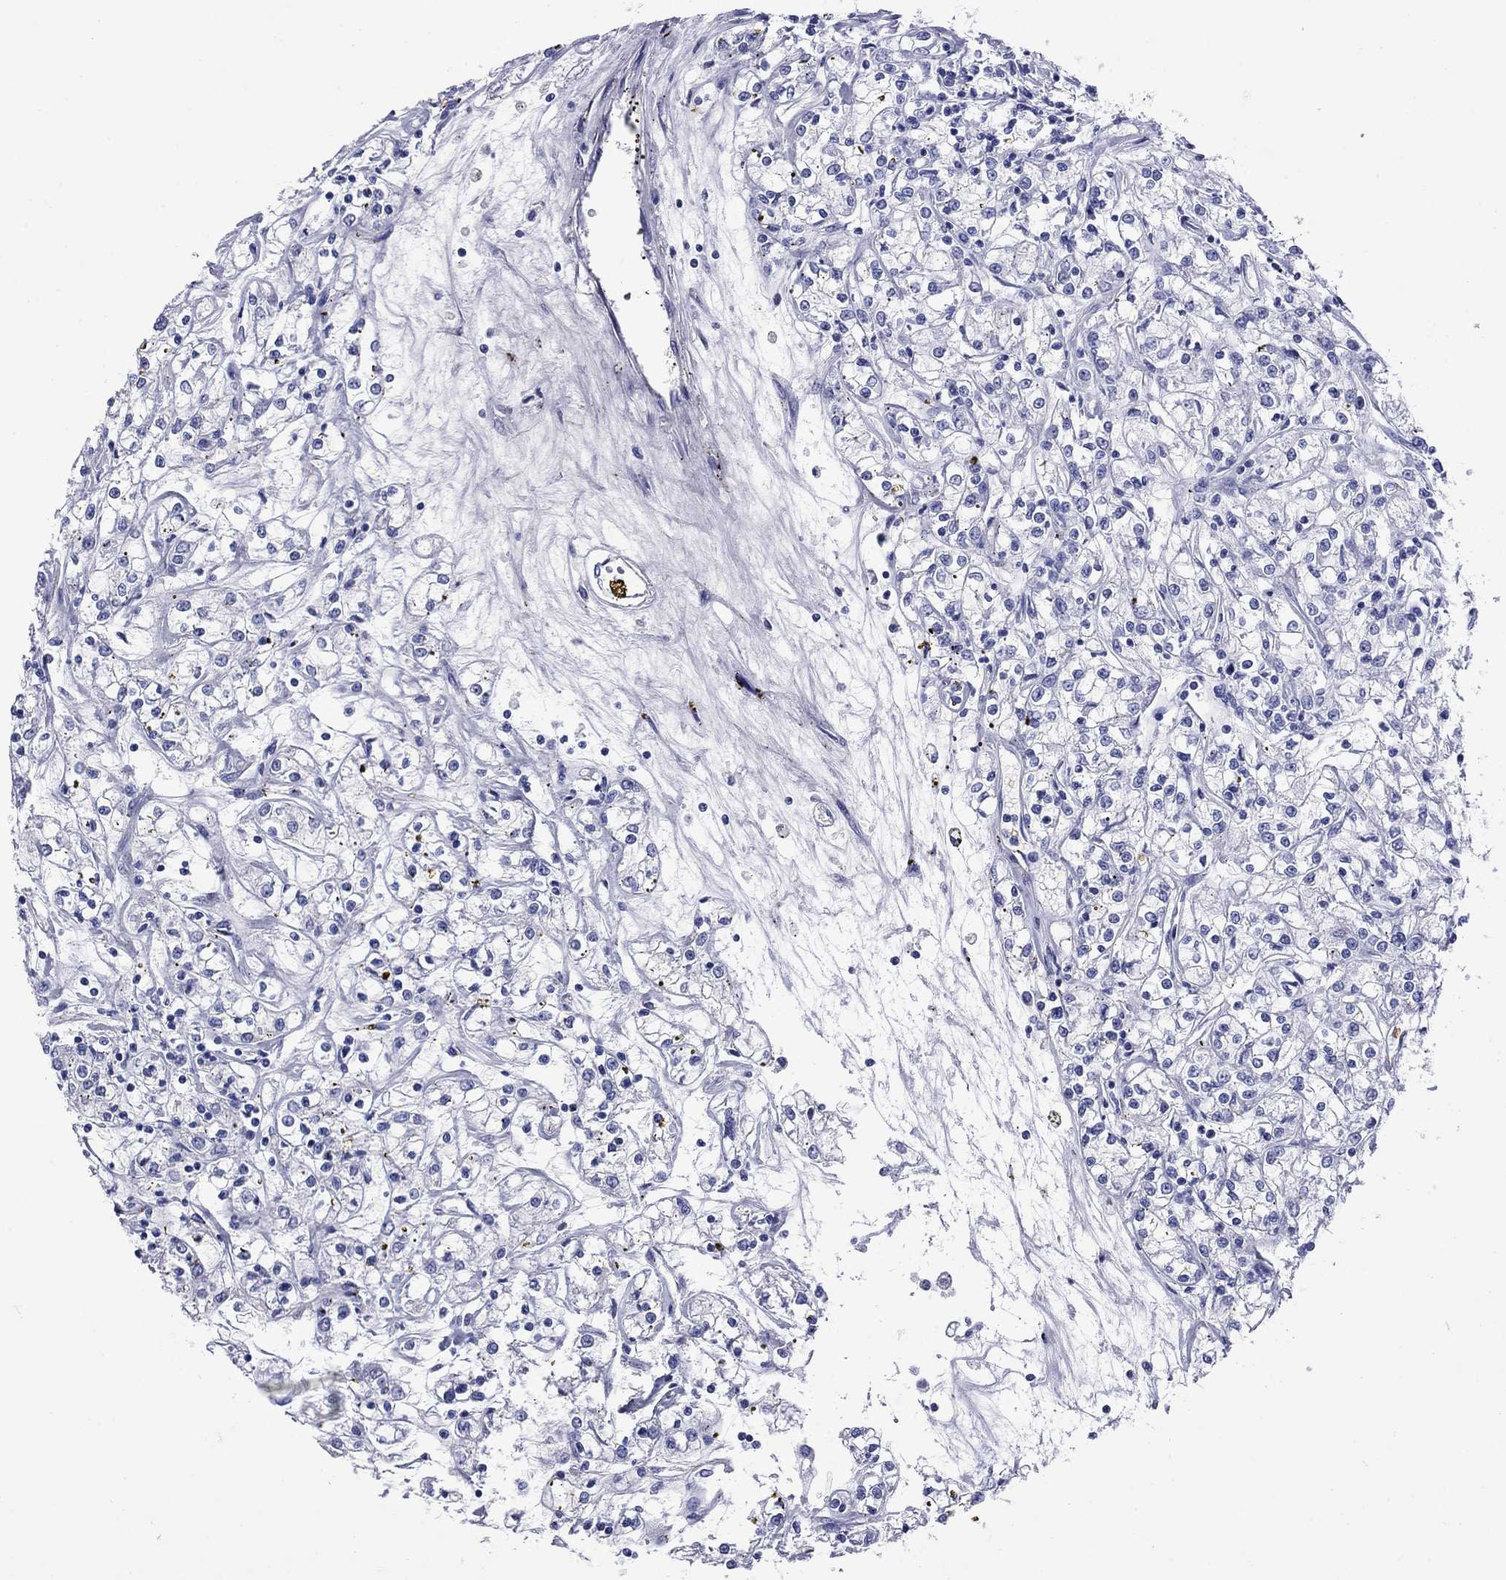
{"staining": {"intensity": "negative", "quantity": "none", "location": "none"}, "tissue": "renal cancer", "cell_type": "Tumor cells", "image_type": "cancer", "snomed": [{"axis": "morphology", "description": "Adenocarcinoma, NOS"}, {"axis": "topography", "description": "Kidney"}], "caption": "An immunohistochemistry (IHC) image of renal adenocarcinoma is shown. There is no staining in tumor cells of renal adenocarcinoma.", "gene": "ROM1", "patient": {"sex": "female", "age": 59}}